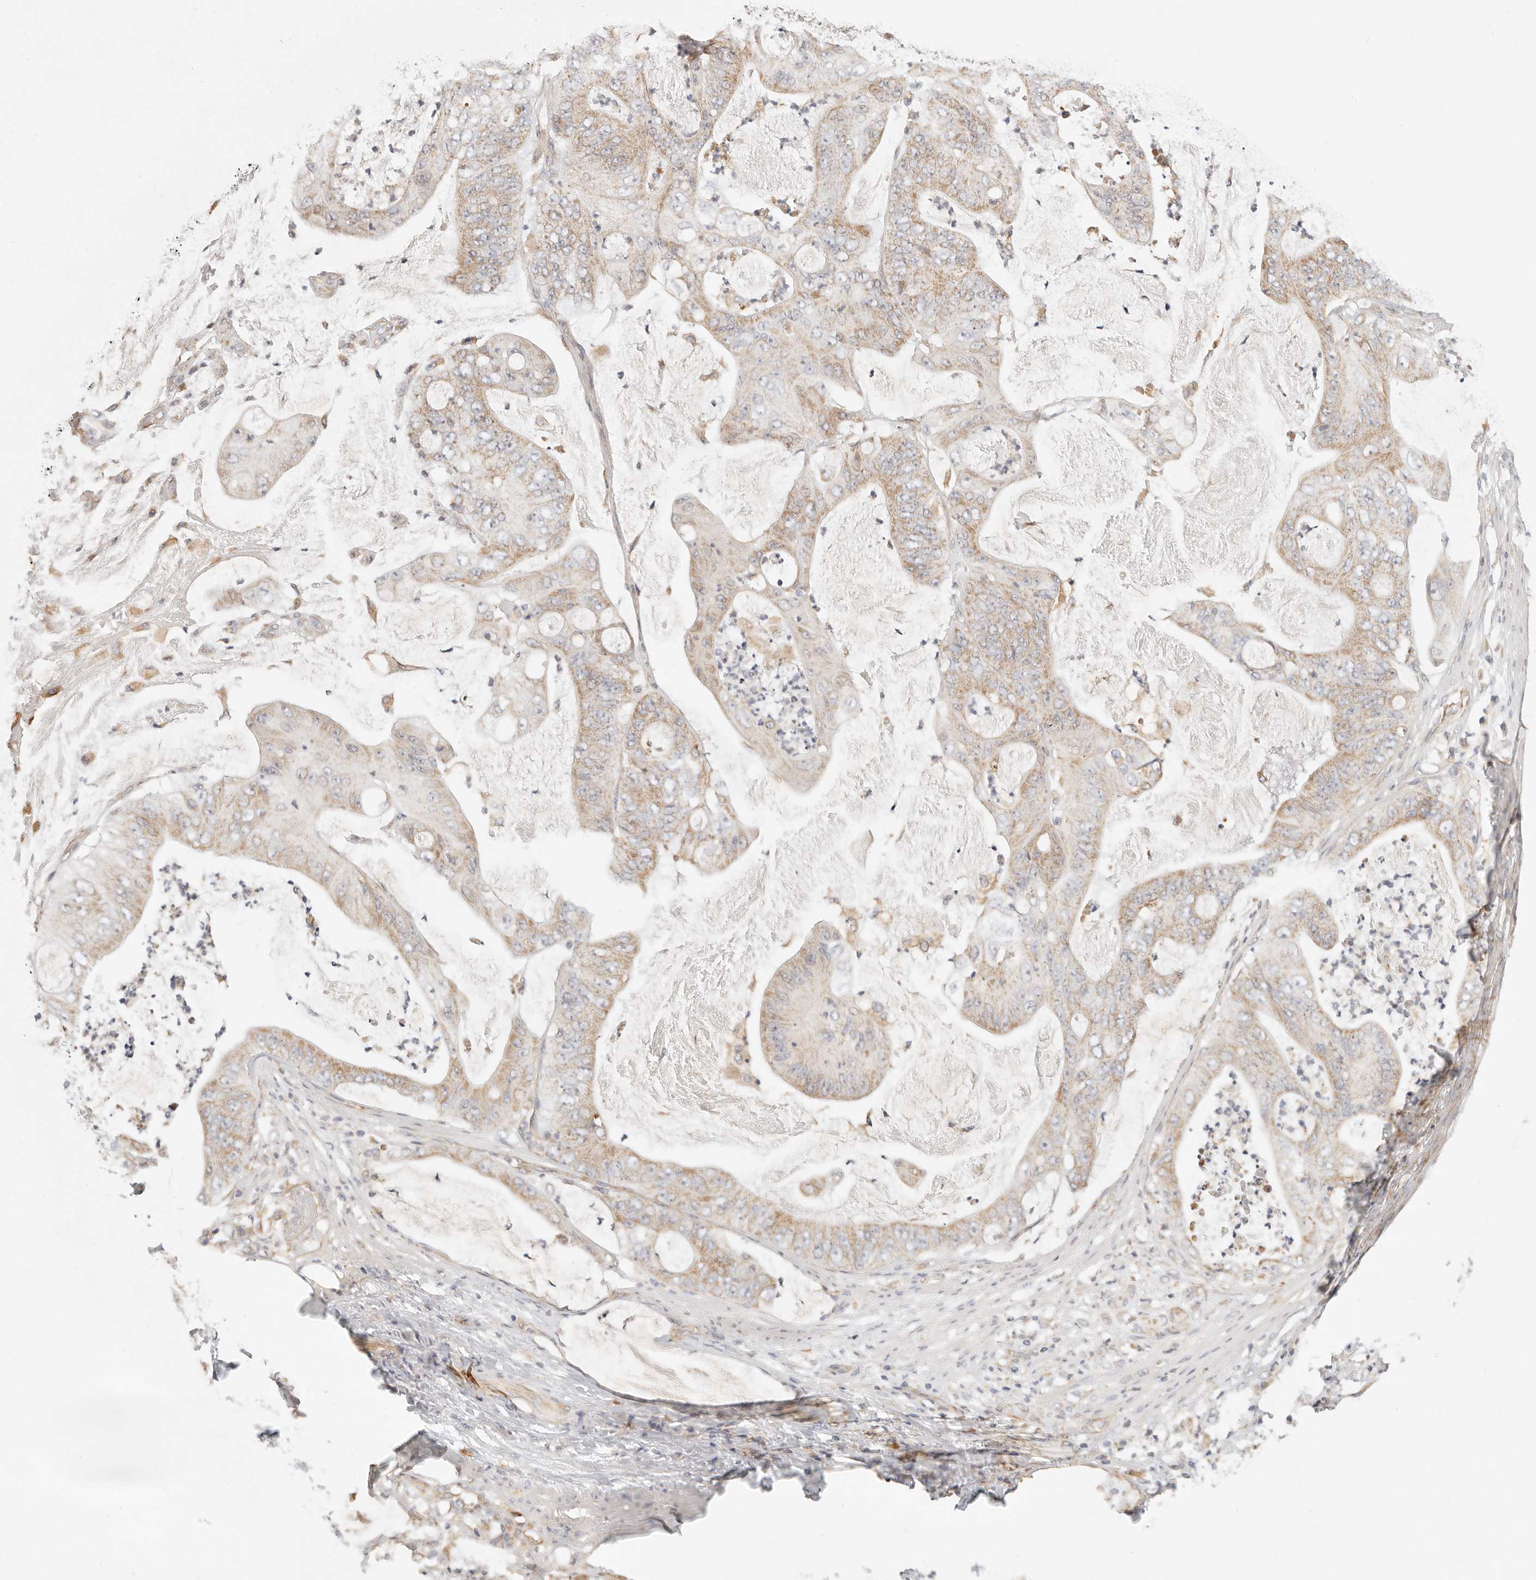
{"staining": {"intensity": "moderate", "quantity": ">75%", "location": "cytoplasmic/membranous"}, "tissue": "stomach cancer", "cell_type": "Tumor cells", "image_type": "cancer", "snomed": [{"axis": "morphology", "description": "Adenocarcinoma, NOS"}, {"axis": "topography", "description": "Stomach"}], "caption": "Immunohistochemistry (IHC) histopathology image of human stomach cancer stained for a protein (brown), which demonstrates medium levels of moderate cytoplasmic/membranous expression in about >75% of tumor cells.", "gene": "ZC3H11A", "patient": {"sex": "female", "age": 73}}